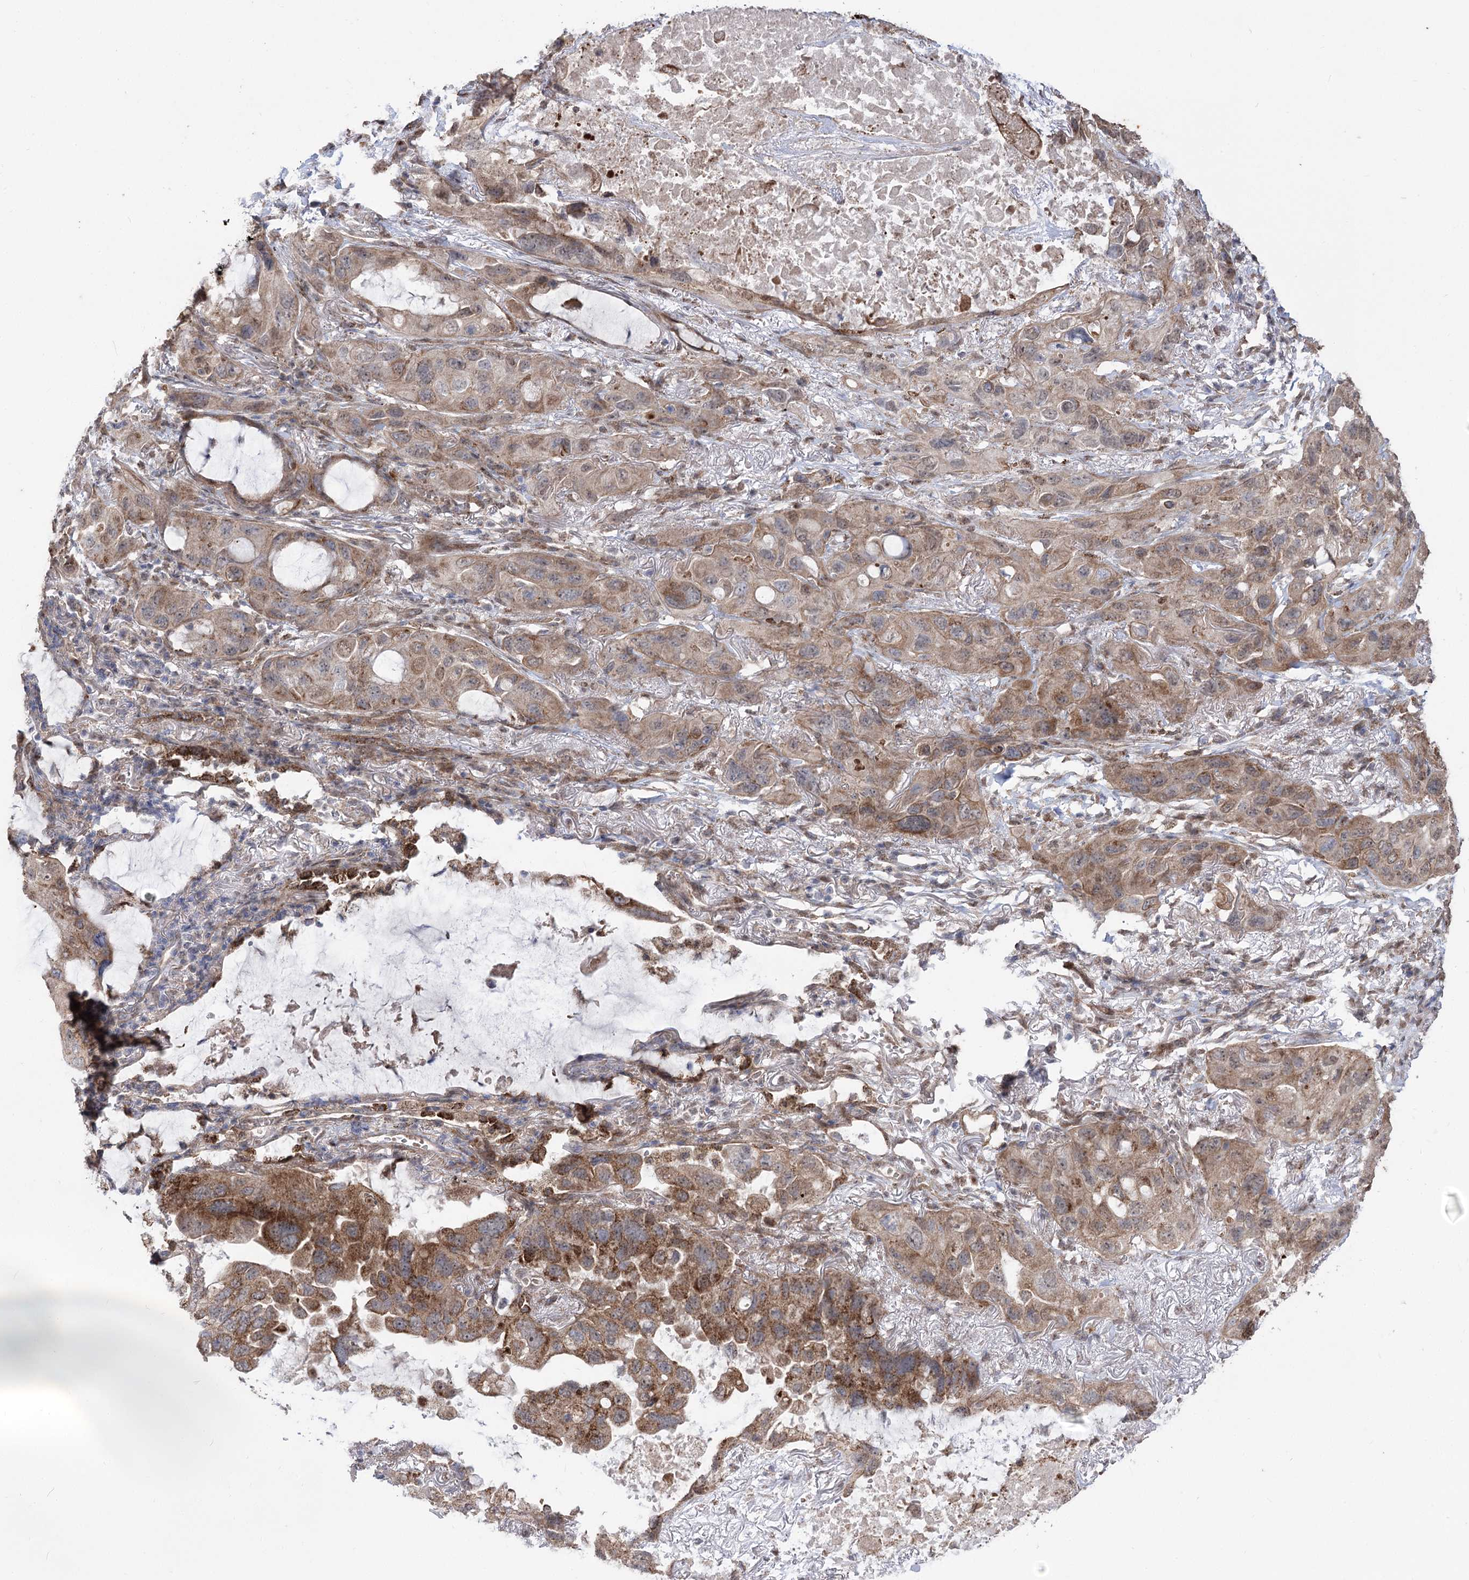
{"staining": {"intensity": "moderate", "quantity": ">75%", "location": "cytoplasmic/membranous"}, "tissue": "lung cancer", "cell_type": "Tumor cells", "image_type": "cancer", "snomed": [{"axis": "morphology", "description": "Squamous cell carcinoma, NOS"}, {"axis": "topography", "description": "Lung"}], "caption": "Protein staining by IHC shows moderate cytoplasmic/membranous expression in about >75% of tumor cells in lung squamous cell carcinoma. (Stains: DAB (3,3'-diaminobenzidine) in brown, nuclei in blue, Microscopy: brightfield microscopy at high magnification).", "gene": "ZSCAN23", "patient": {"sex": "female", "age": 73}}